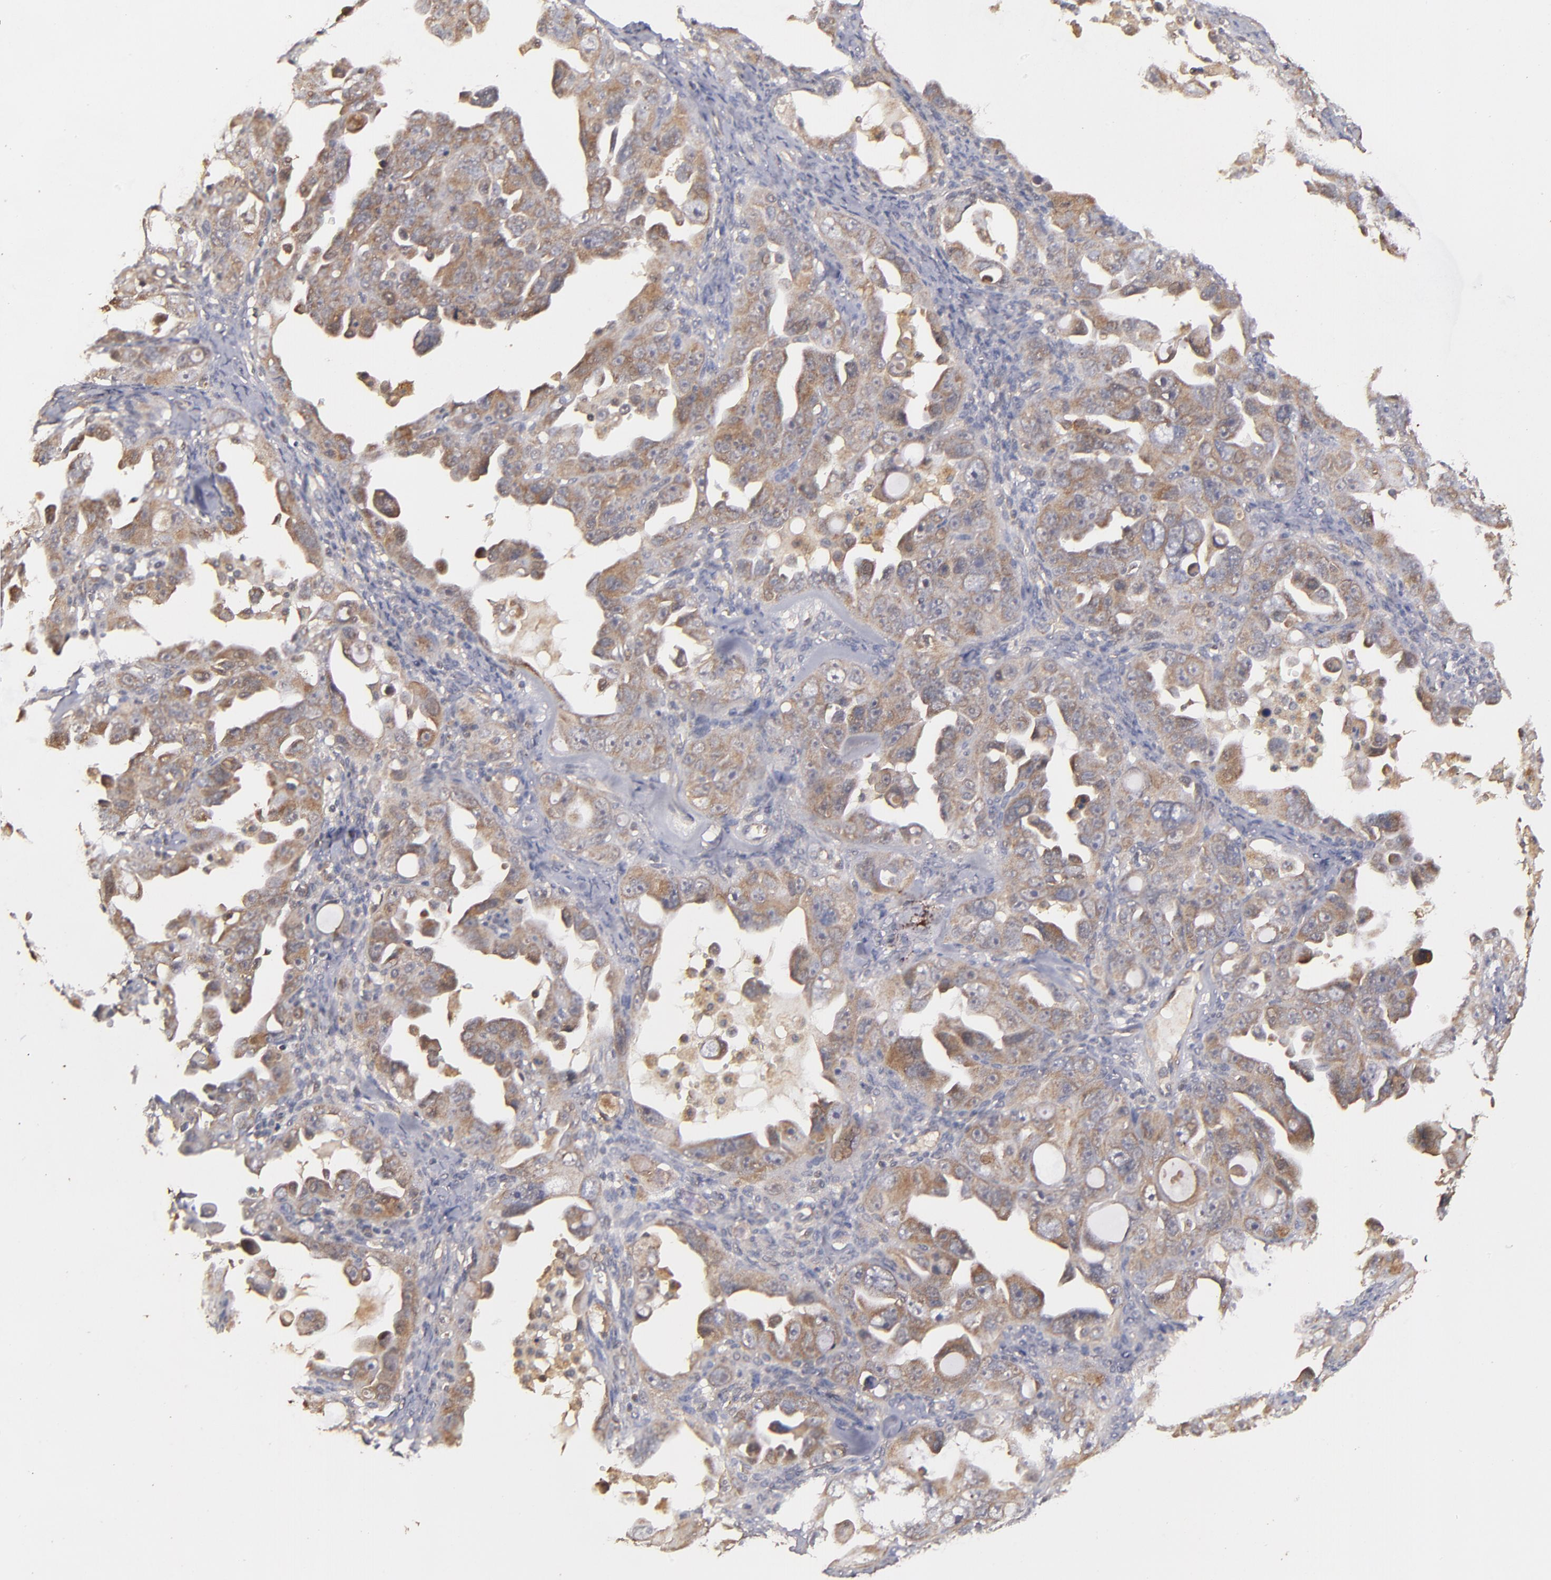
{"staining": {"intensity": "weak", "quantity": ">75%", "location": "cytoplasmic/membranous"}, "tissue": "ovarian cancer", "cell_type": "Tumor cells", "image_type": "cancer", "snomed": [{"axis": "morphology", "description": "Cystadenocarcinoma, serous, NOS"}, {"axis": "topography", "description": "Ovary"}], "caption": "Tumor cells reveal low levels of weak cytoplasmic/membranous expression in about >75% of cells in ovarian serous cystadenocarcinoma. Nuclei are stained in blue.", "gene": "TXNDC16", "patient": {"sex": "female", "age": 66}}